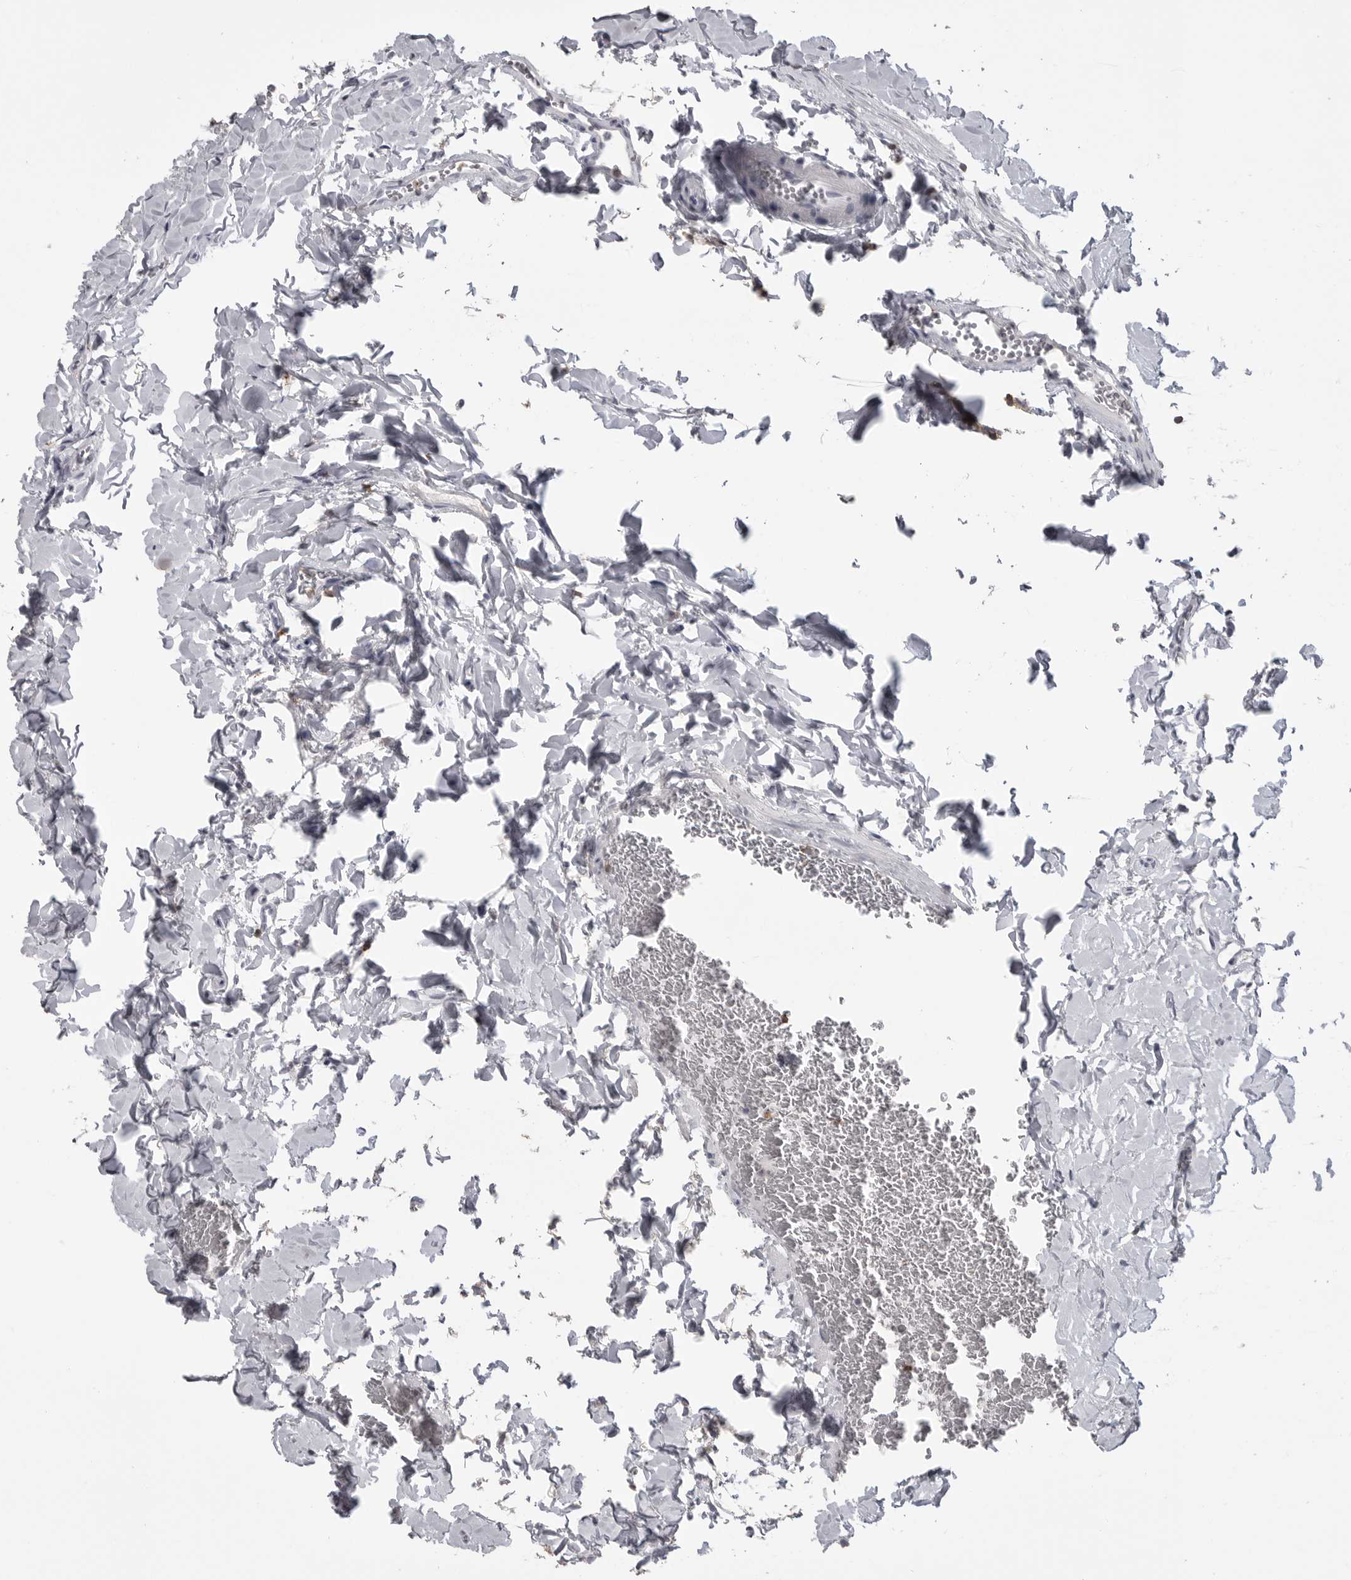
{"staining": {"intensity": "negative", "quantity": "none", "location": "none"}, "tissue": "gallbladder", "cell_type": "Glandular cells", "image_type": "normal", "snomed": [{"axis": "morphology", "description": "Normal tissue, NOS"}, {"axis": "topography", "description": "Gallbladder"}], "caption": "A high-resolution image shows immunohistochemistry (IHC) staining of unremarkable gallbladder, which shows no significant positivity in glandular cells. (Stains: DAB immunohistochemistry with hematoxylin counter stain, Microscopy: brightfield microscopy at high magnification).", "gene": "ITGAL", "patient": {"sex": "female", "age": 64}}